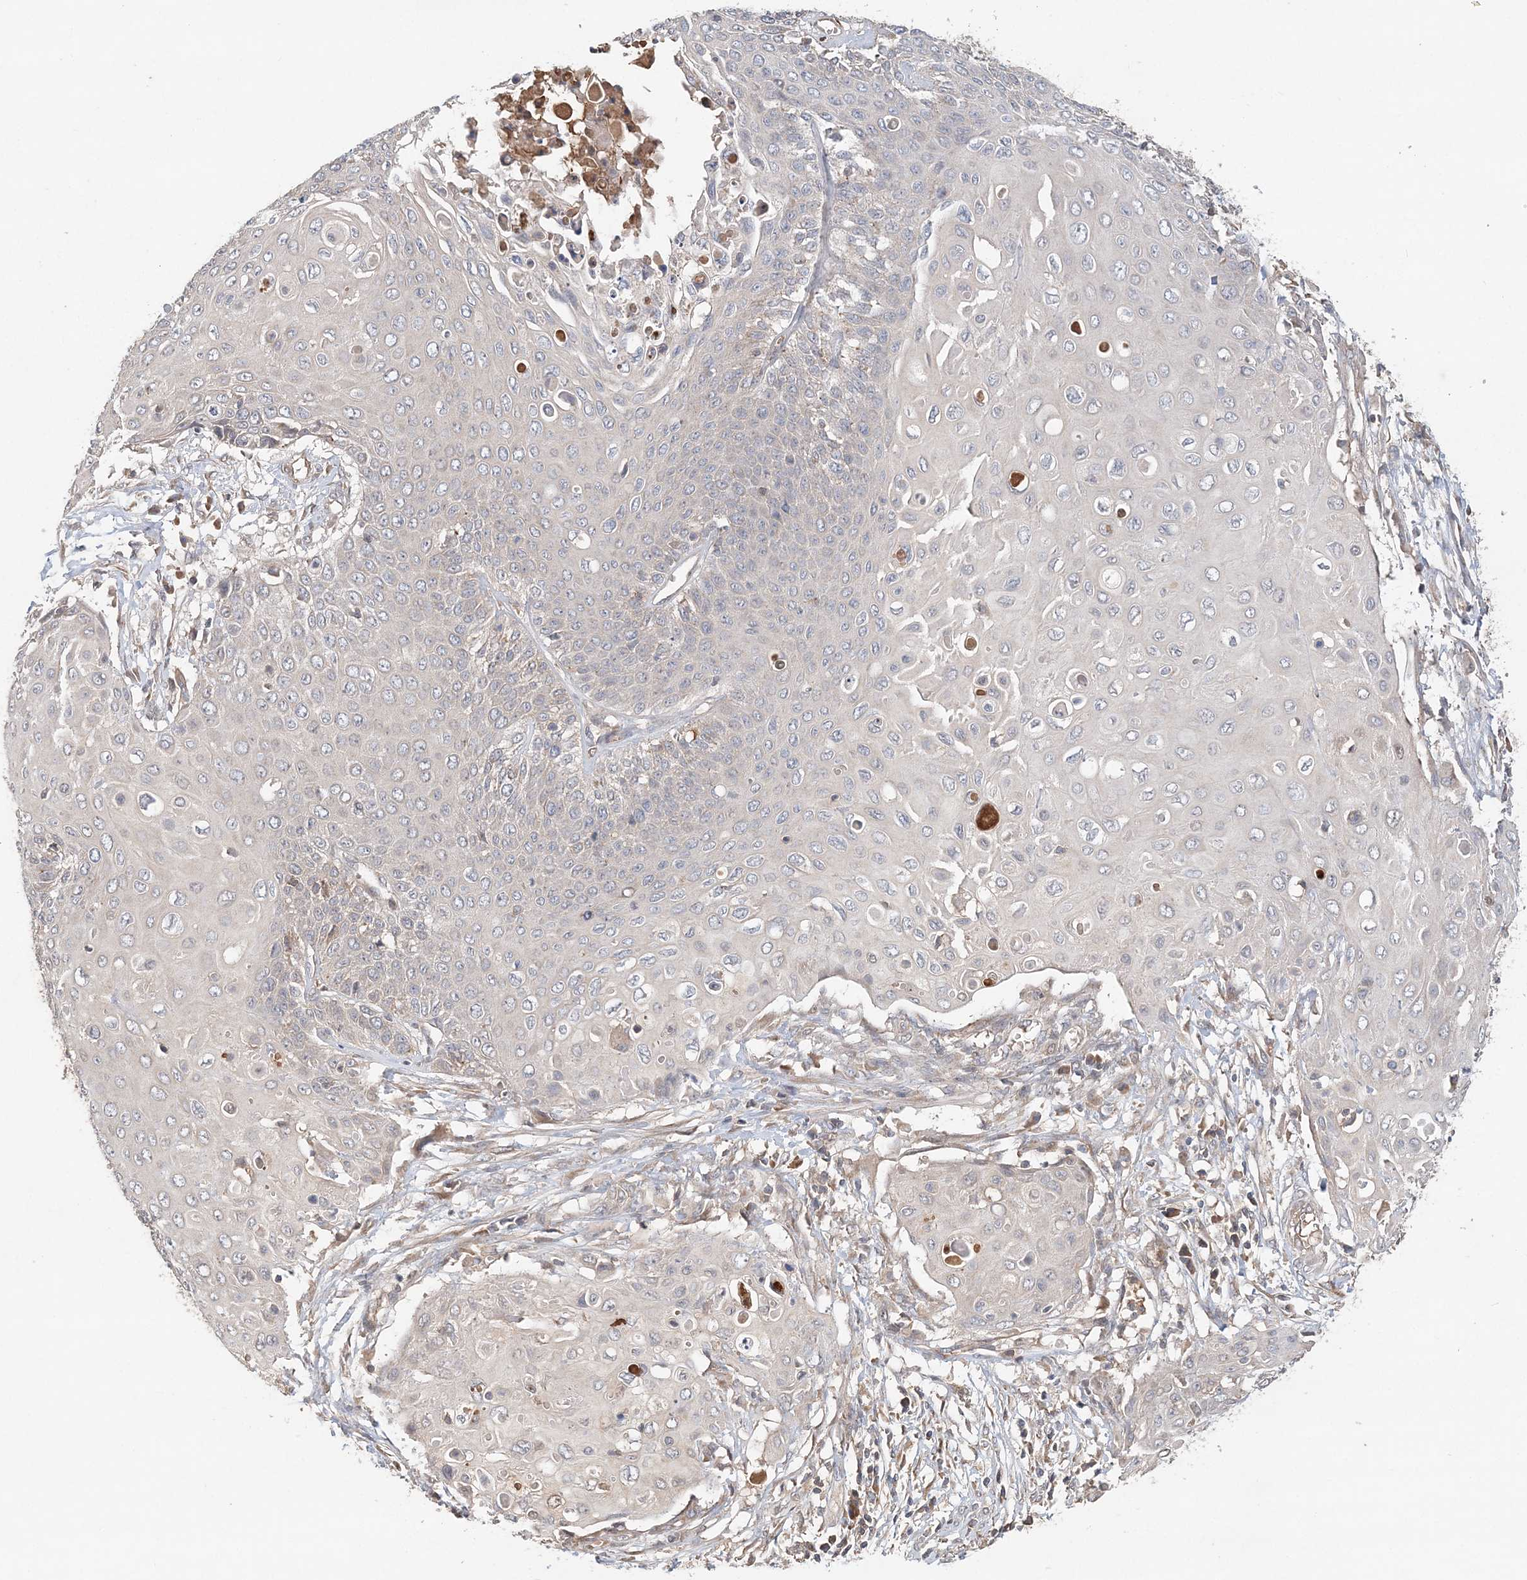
{"staining": {"intensity": "negative", "quantity": "none", "location": "none"}, "tissue": "cervical cancer", "cell_type": "Tumor cells", "image_type": "cancer", "snomed": [{"axis": "morphology", "description": "Squamous cell carcinoma, NOS"}, {"axis": "topography", "description": "Cervix"}], "caption": "Immunohistochemistry (IHC) of human cervical squamous cell carcinoma reveals no expression in tumor cells.", "gene": "SYCP3", "patient": {"sex": "female", "age": 39}}